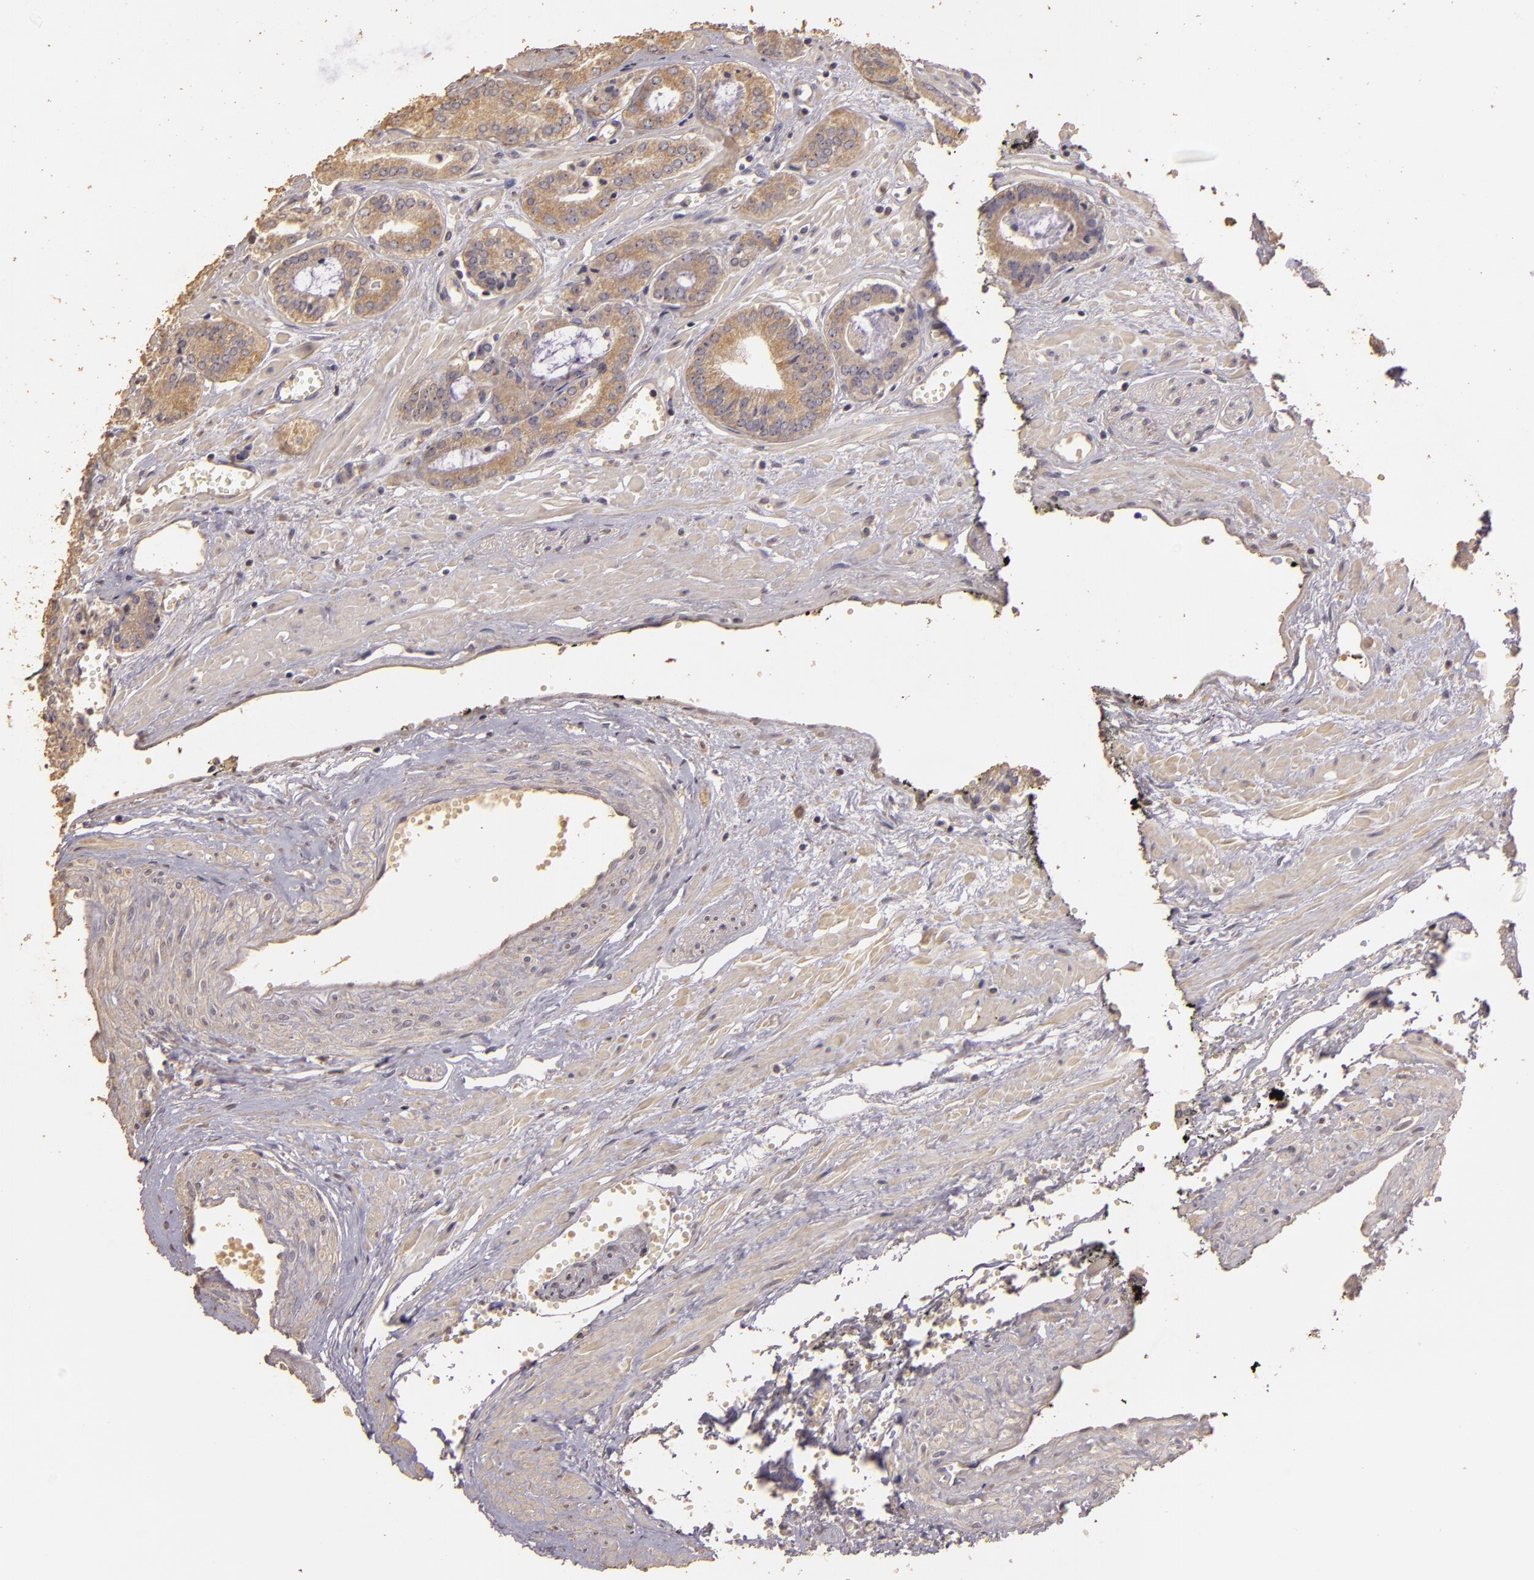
{"staining": {"intensity": "moderate", "quantity": ">75%", "location": "cytoplasmic/membranous"}, "tissue": "prostate cancer", "cell_type": "Tumor cells", "image_type": "cancer", "snomed": [{"axis": "morphology", "description": "Adenocarcinoma, High grade"}, {"axis": "topography", "description": "Prostate"}], "caption": "Immunohistochemistry (IHC) (DAB (3,3'-diaminobenzidine)) staining of prostate cancer exhibits moderate cytoplasmic/membranous protein expression in about >75% of tumor cells. (Stains: DAB in brown, nuclei in blue, Microscopy: brightfield microscopy at high magnification).", "gene": "BCL2L13", "patient": {"sex": "male", "age": 56}}